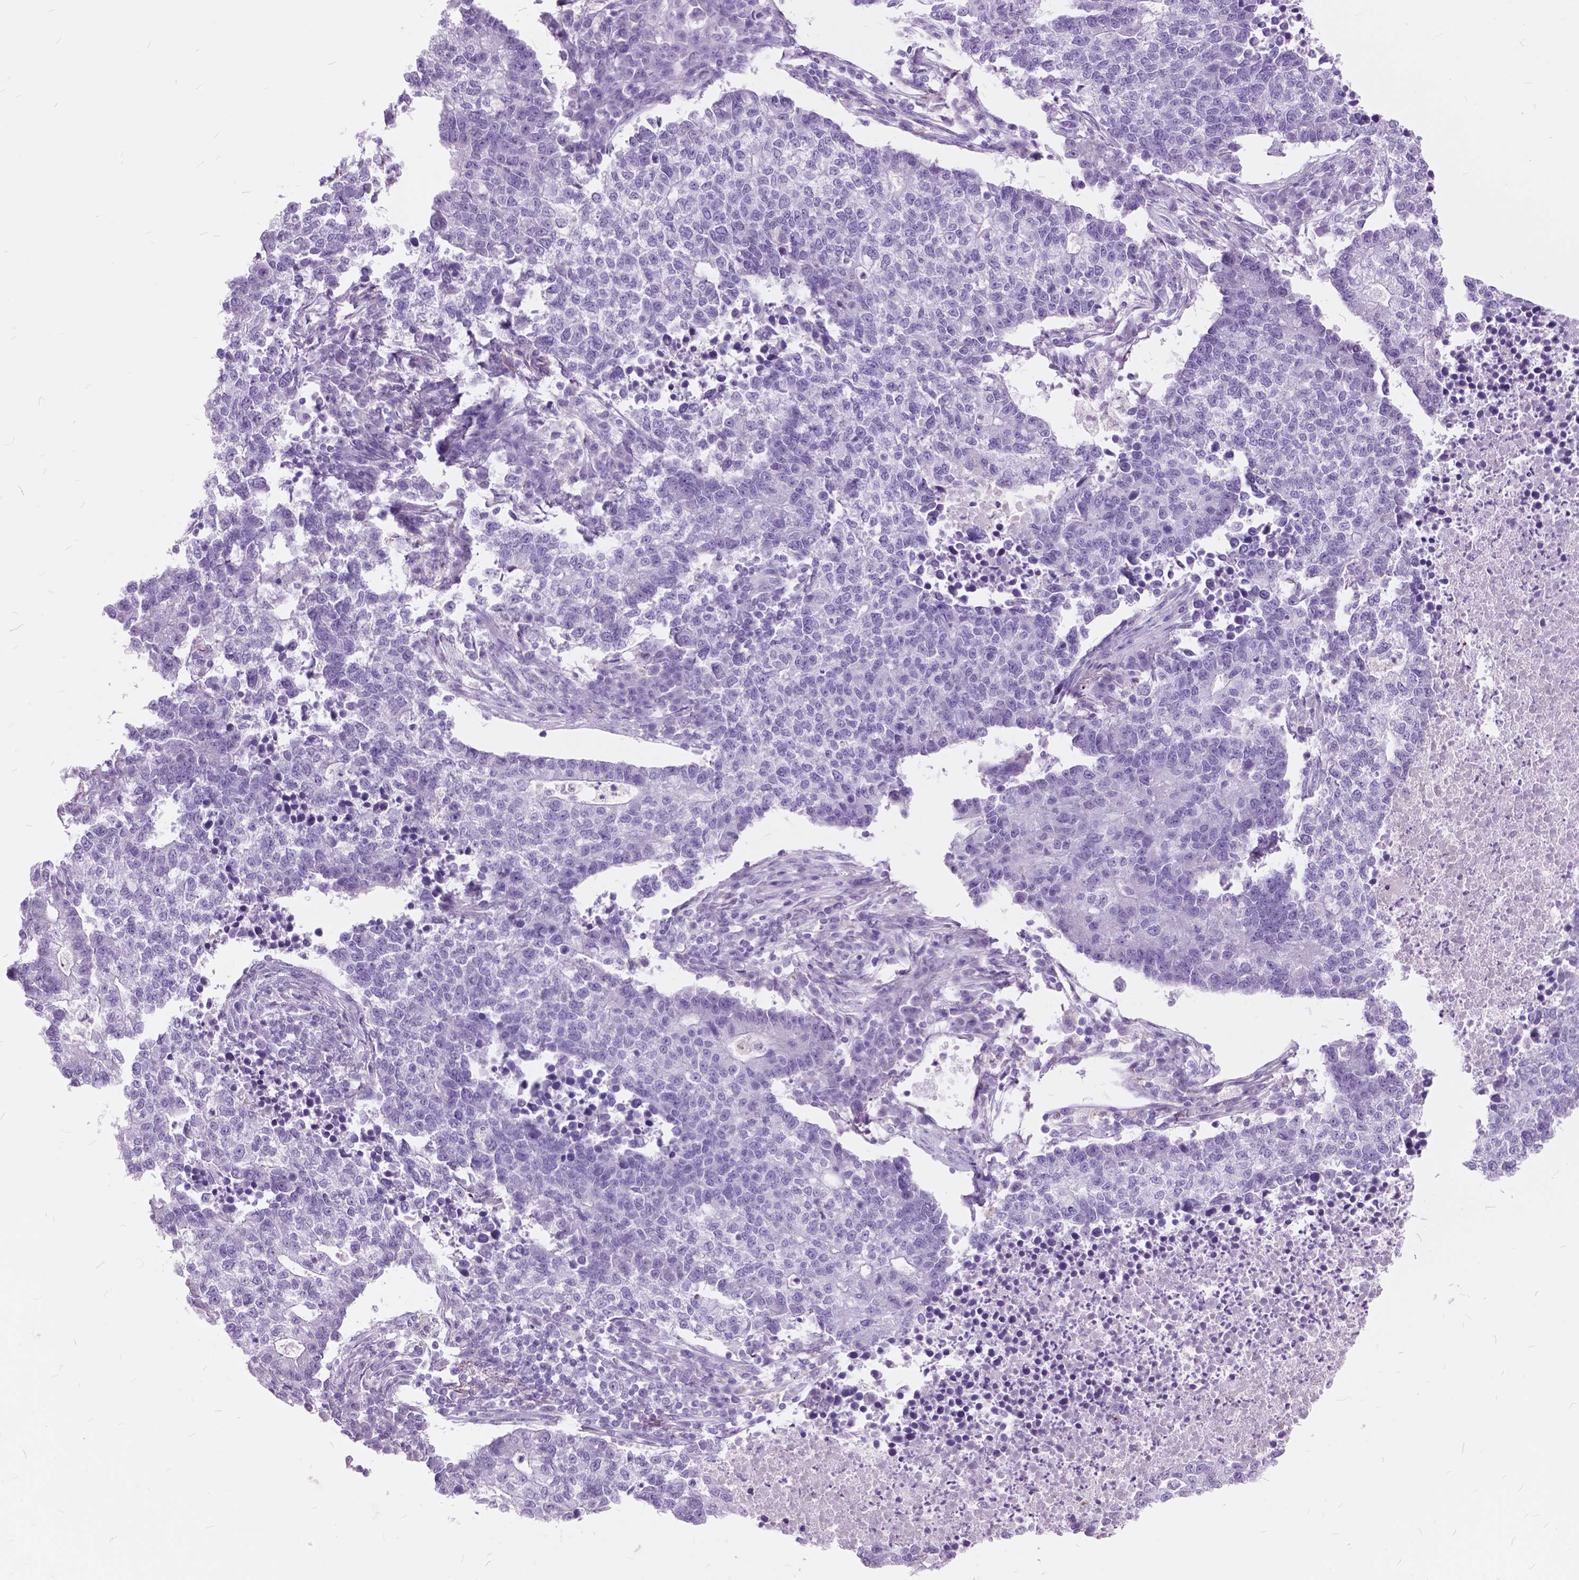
{"staining": {"intensity": "negative", "quantity": "none", "location": "none"}, "tissue": "lung cancer", "cell_type": "Tumor cells", "image_type": "cancer", "snomed": [{"axis": "morphology", "description": "Adenocarcinoma, NOS"}, {"axis": "topography", "description": "Lung"}], "caption": "DAB (3,3'-diaminobenzidine) immunohistochemical staining of human lung adenocarcinoma demonstrates no significant positivity in tumor cells. The staining is performed using DAB (3,3'-diaminobenzidine) brown chromogen with nuclei counter-stained in using hematoxylin.", "gene": "GDF9", "patient": {"sex": "male", "age": 57}}